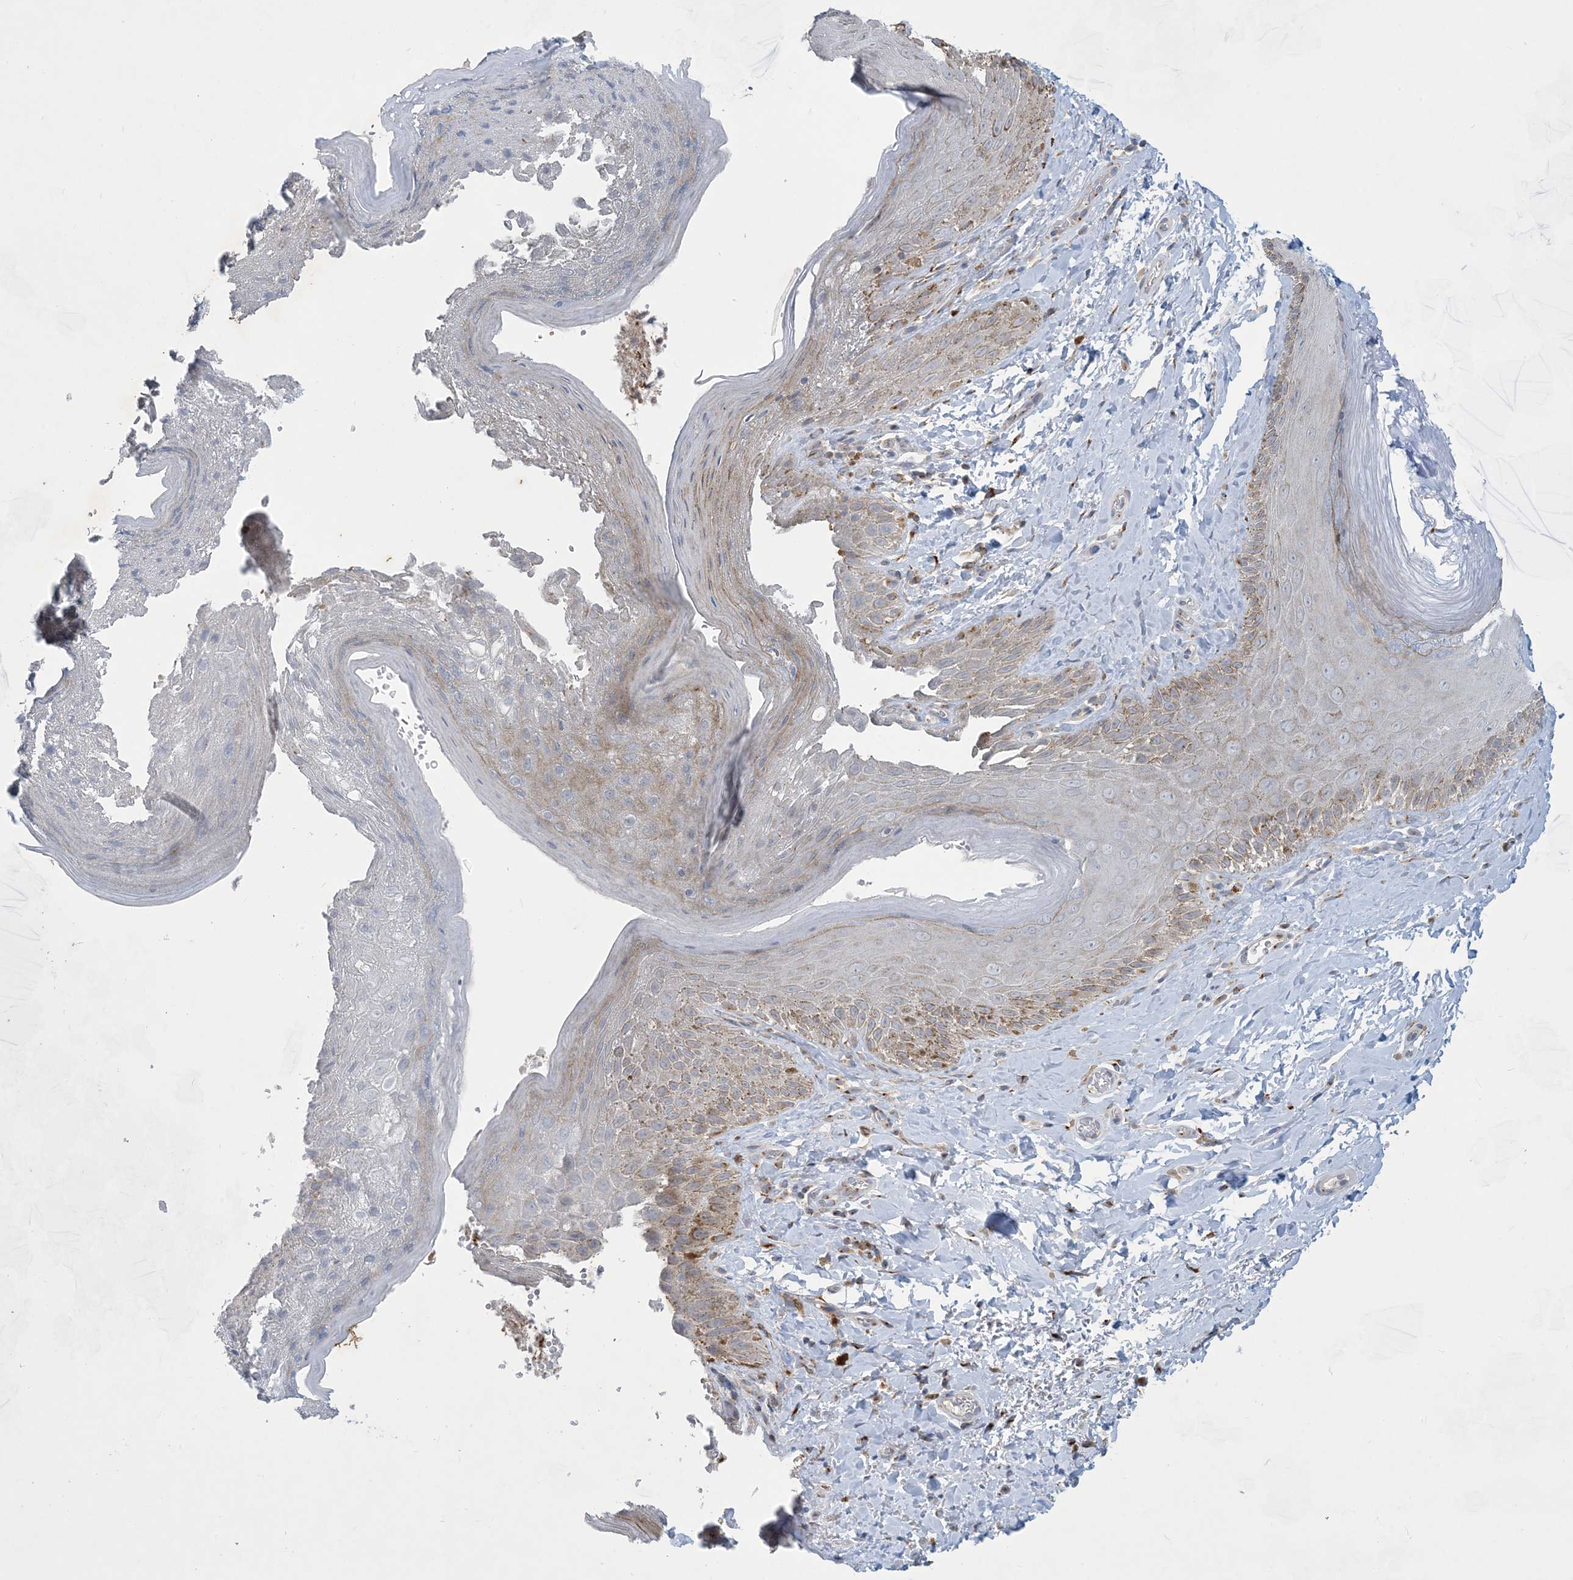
{"staining": {"intensity": "moderate", "quantity": "25%-75%", "location": "cytoplasmic/membranous"}, "tissue": "skin", "cell_type": "Epidermal cells", "image_type": "normal", "snomed": [{"axis": "morphology", "description": "Normal tissue, NOS"}, {"axis": "topography", "description": "Anal"}], "caption": "Epidermal cells demonstrate medium levels of moderate cytoplasmic/membranous expression in approximately 25%-75% of cells in unremarkable skin.", "gene": "CCDC14", "patient": {"sex": "male", "age": 44}}